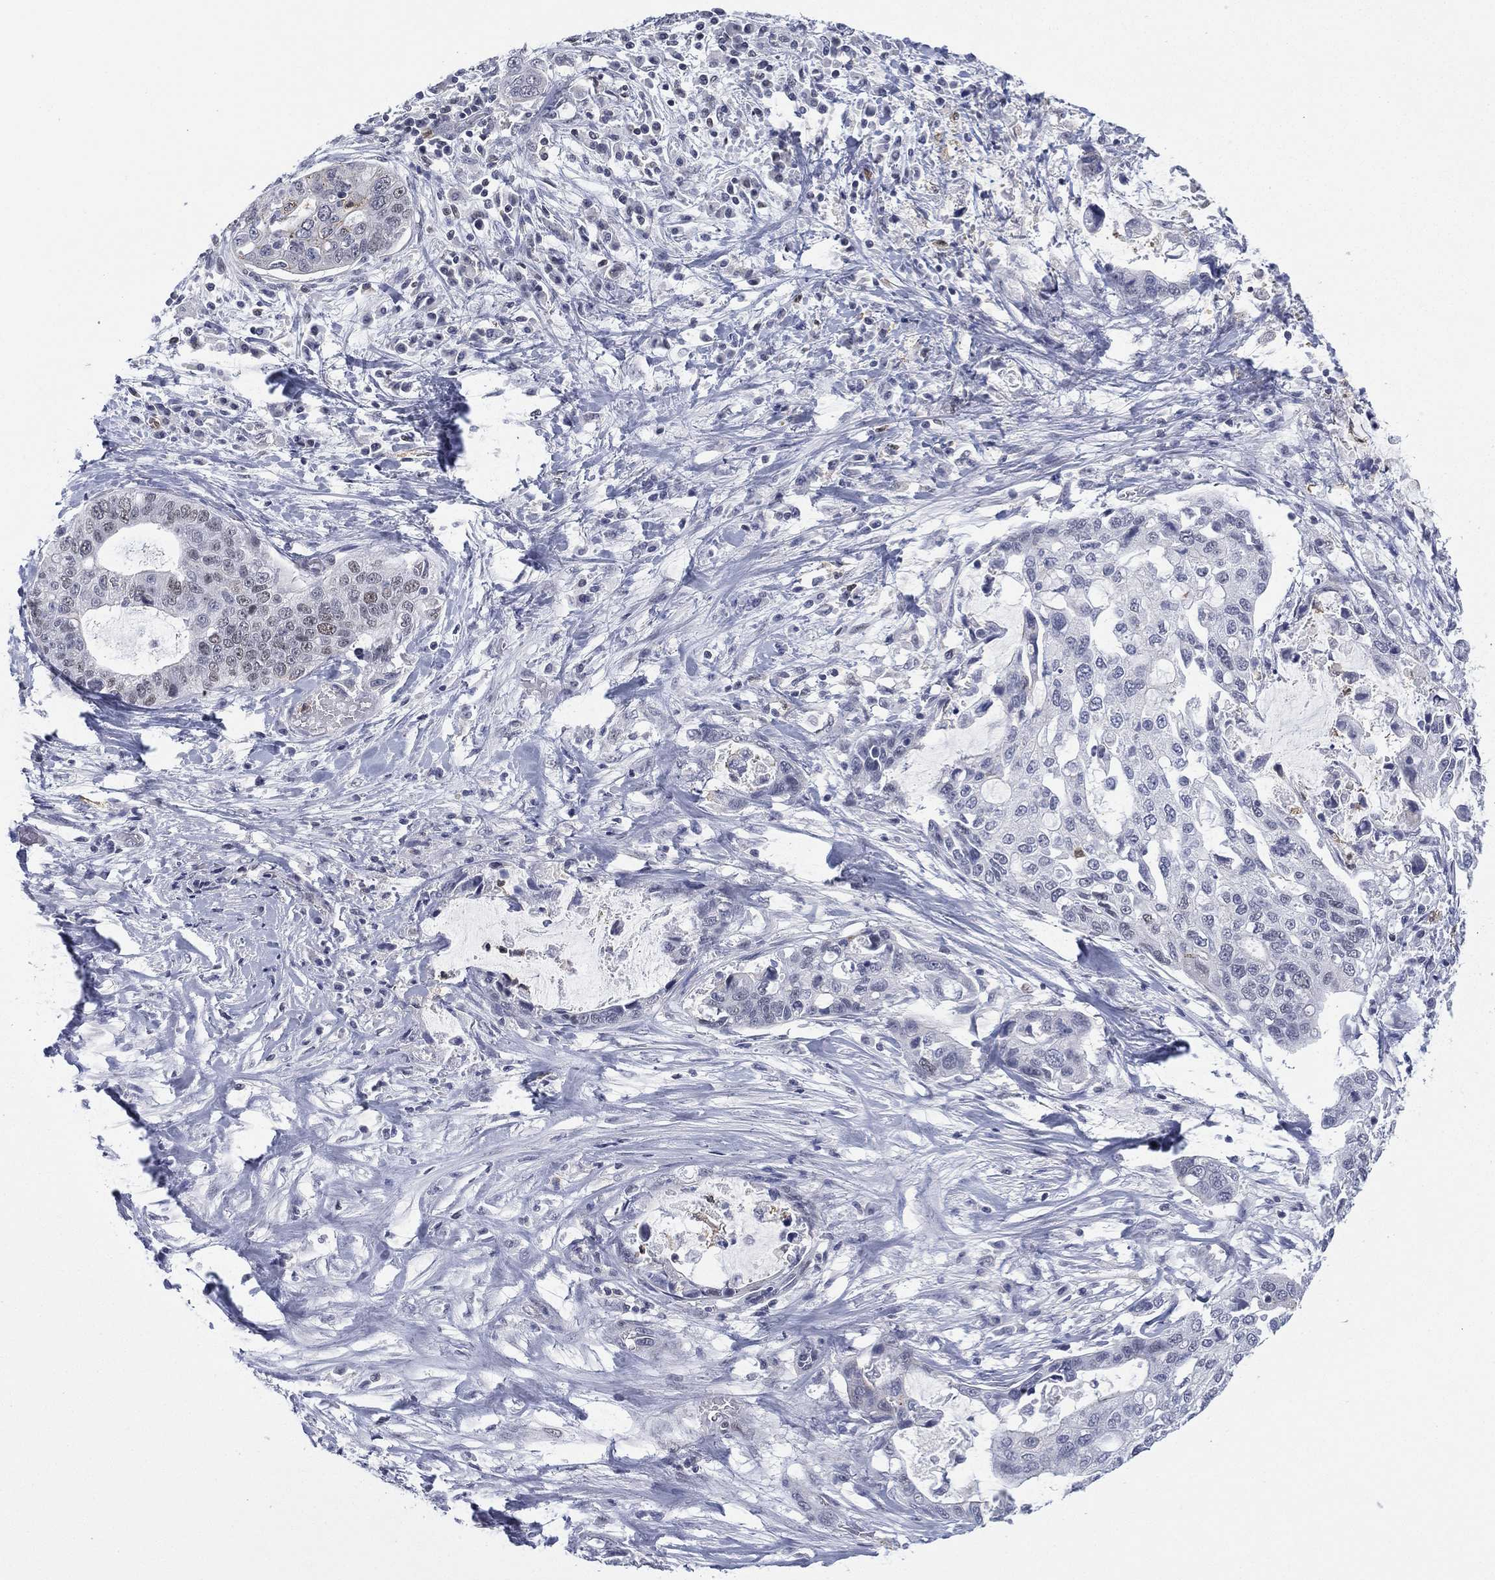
{"staining": {"intensity": "negative", "quantity": "none", "location": "none"}, "tissue": "stomach cancer", "cell_type": "Tumor cells", "image_type": "cancer", "snomed": [{"axis": "morphology", "description": "Adenocarcinoma, NOS"}, {"axis": "topography", "description": "Stomach"}], "caption": "Protein analysis of stomach cancer (adenocarcinoma) shows no significant staining in tumor cells.", "gene": "ZNF711", "patient": {"sex": "male", "age": 54}}